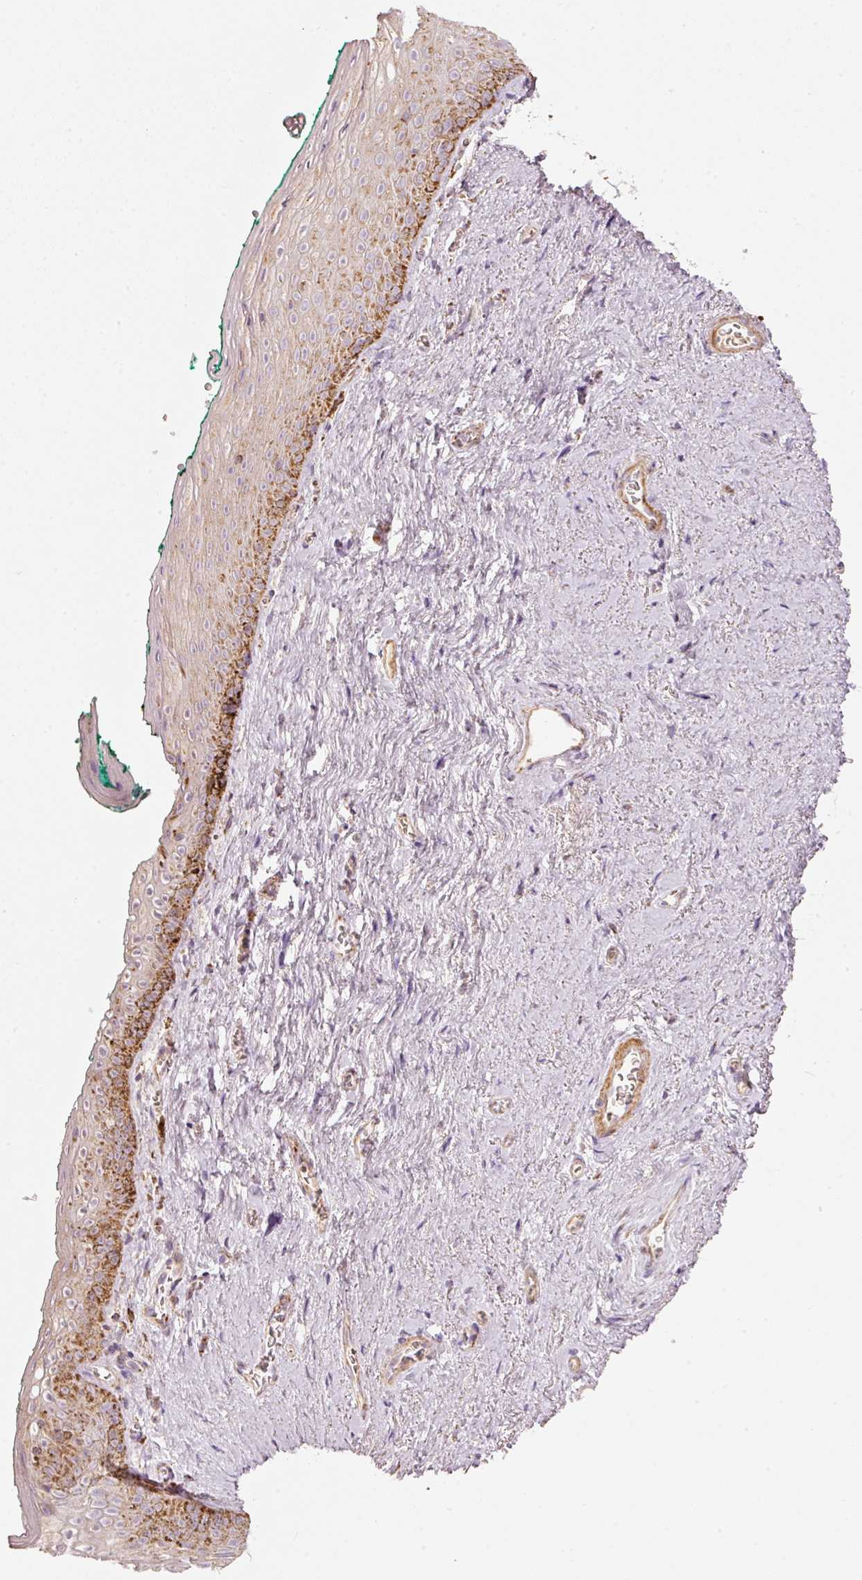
{"staining": {"intensity": "strong", "quantity": "<25%", "location": "cytoplasmic/membranous"}, "tissue": "vagina", "cell_type": "Squamous epithelial cells", "image_type": "normal", "snomed": [{"axis": "morphology", "description": "Normal tissue, NOS"}, {"axis": "topography", "description": "Vulva"}, {"axis": "topography", "description": "Vagina"}, {"axis": "topography", "description": "Peripheral nerve tissue"}], "caption": "Brown immunohistochemical staining in normal human vagina shows strong cytoplasmic/membranous expression in approximately <25% of squamous epithelial cells. (brown staining indicates protein expression, while blue staining denotes nuclei).", "gene": "C17orf98", "patient": {"sex": "female", "age": 66}}